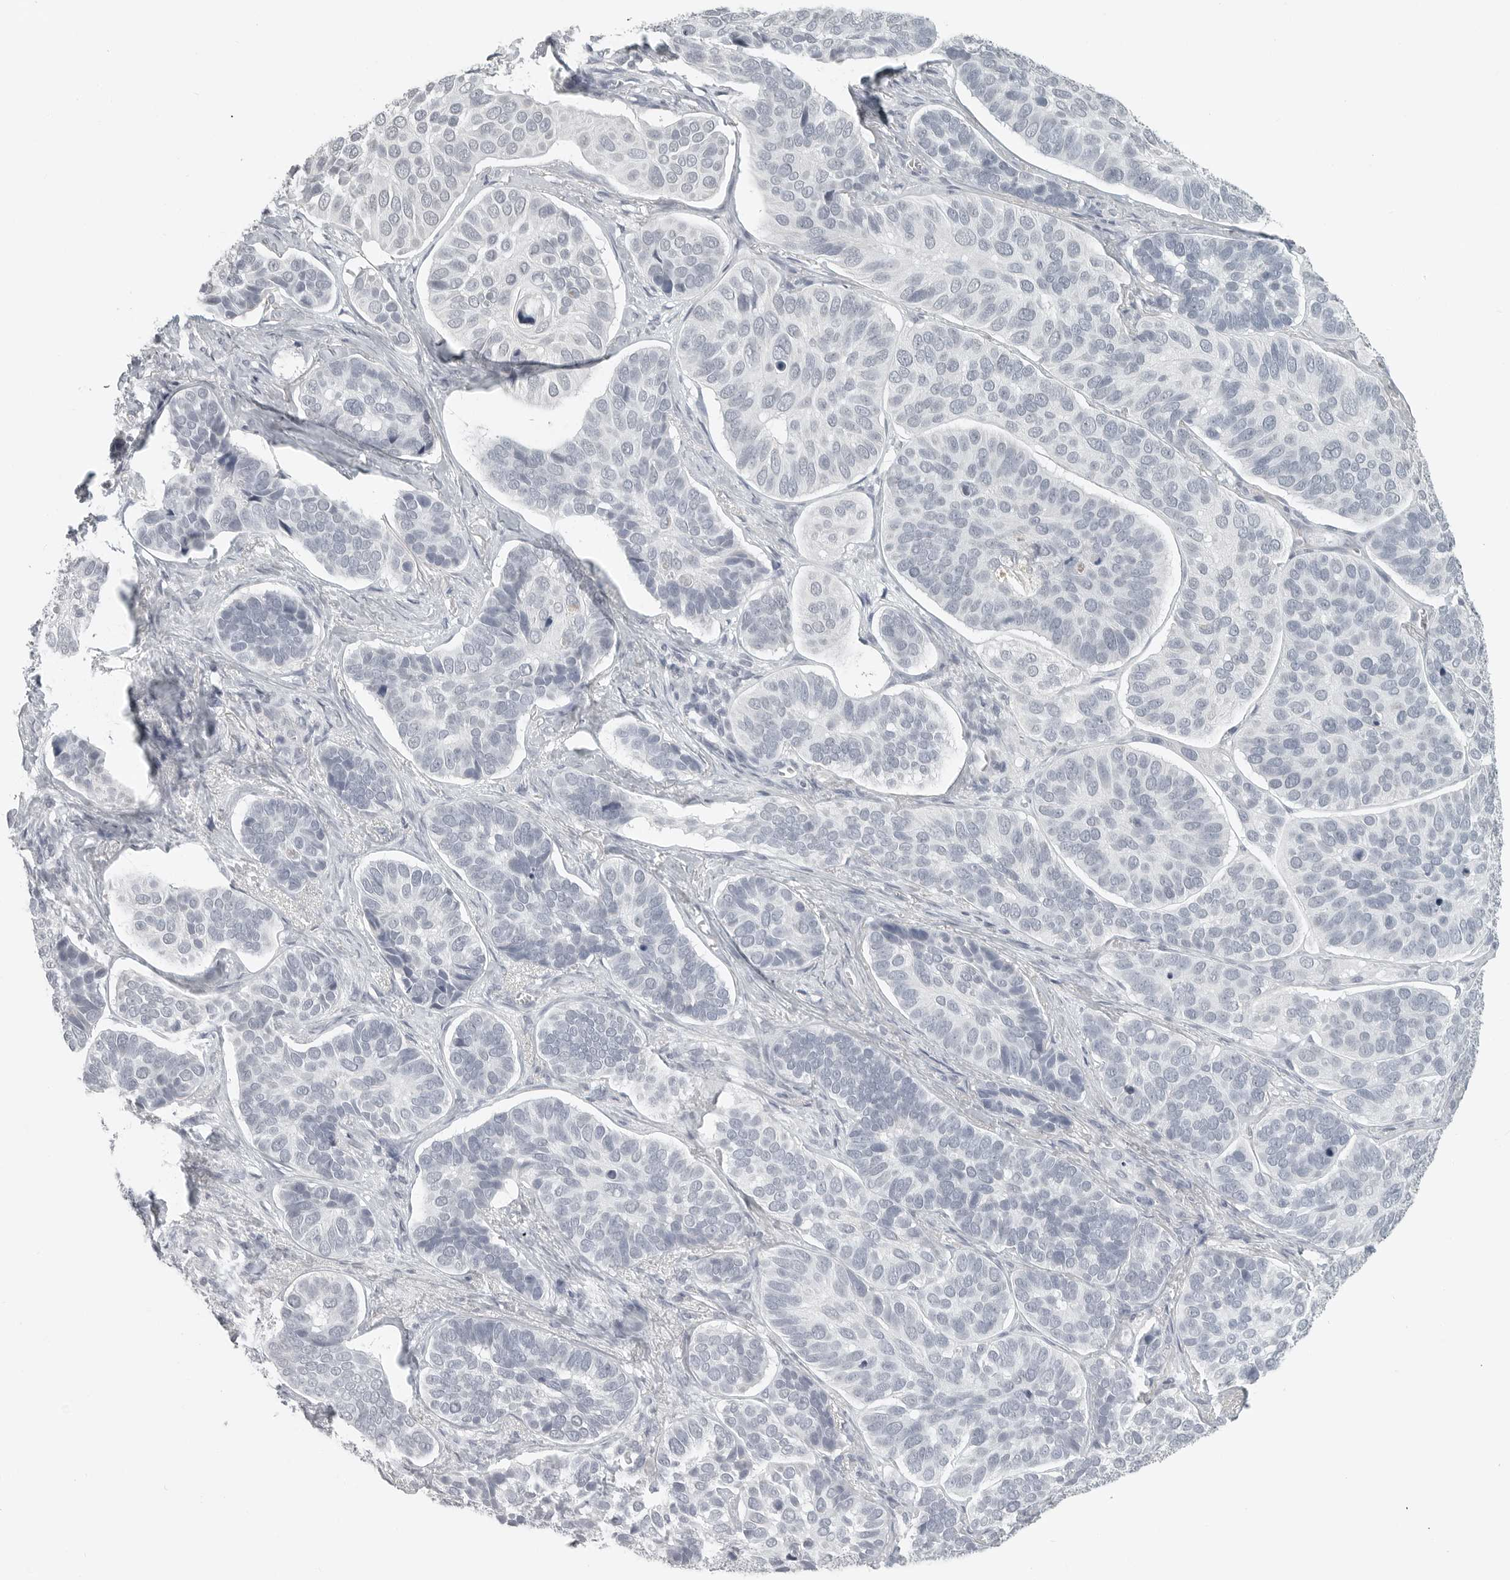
{"staining": {"intensity": "negative", "quantity": "none", "location": "none"}, "tissue": "skin cancer", "cell_type": "Tumor cells", "image_type": "cancer", "snomed": [{"axis": "morphology", "description": "Basal cell carcinoma"}, {"axis": "topography", "description": "Skin"}], "caption": "Immunohistochemistry of skin cancer displays no positivity in tumor cells. Brightfield microscopy of immunohistochemistry (IHC) stained with DAB (brown) and hematoxylin (blue), captured at high magnification.", "gene": "BPIFA1", "patient": {"sex": "male", "age": 62}}